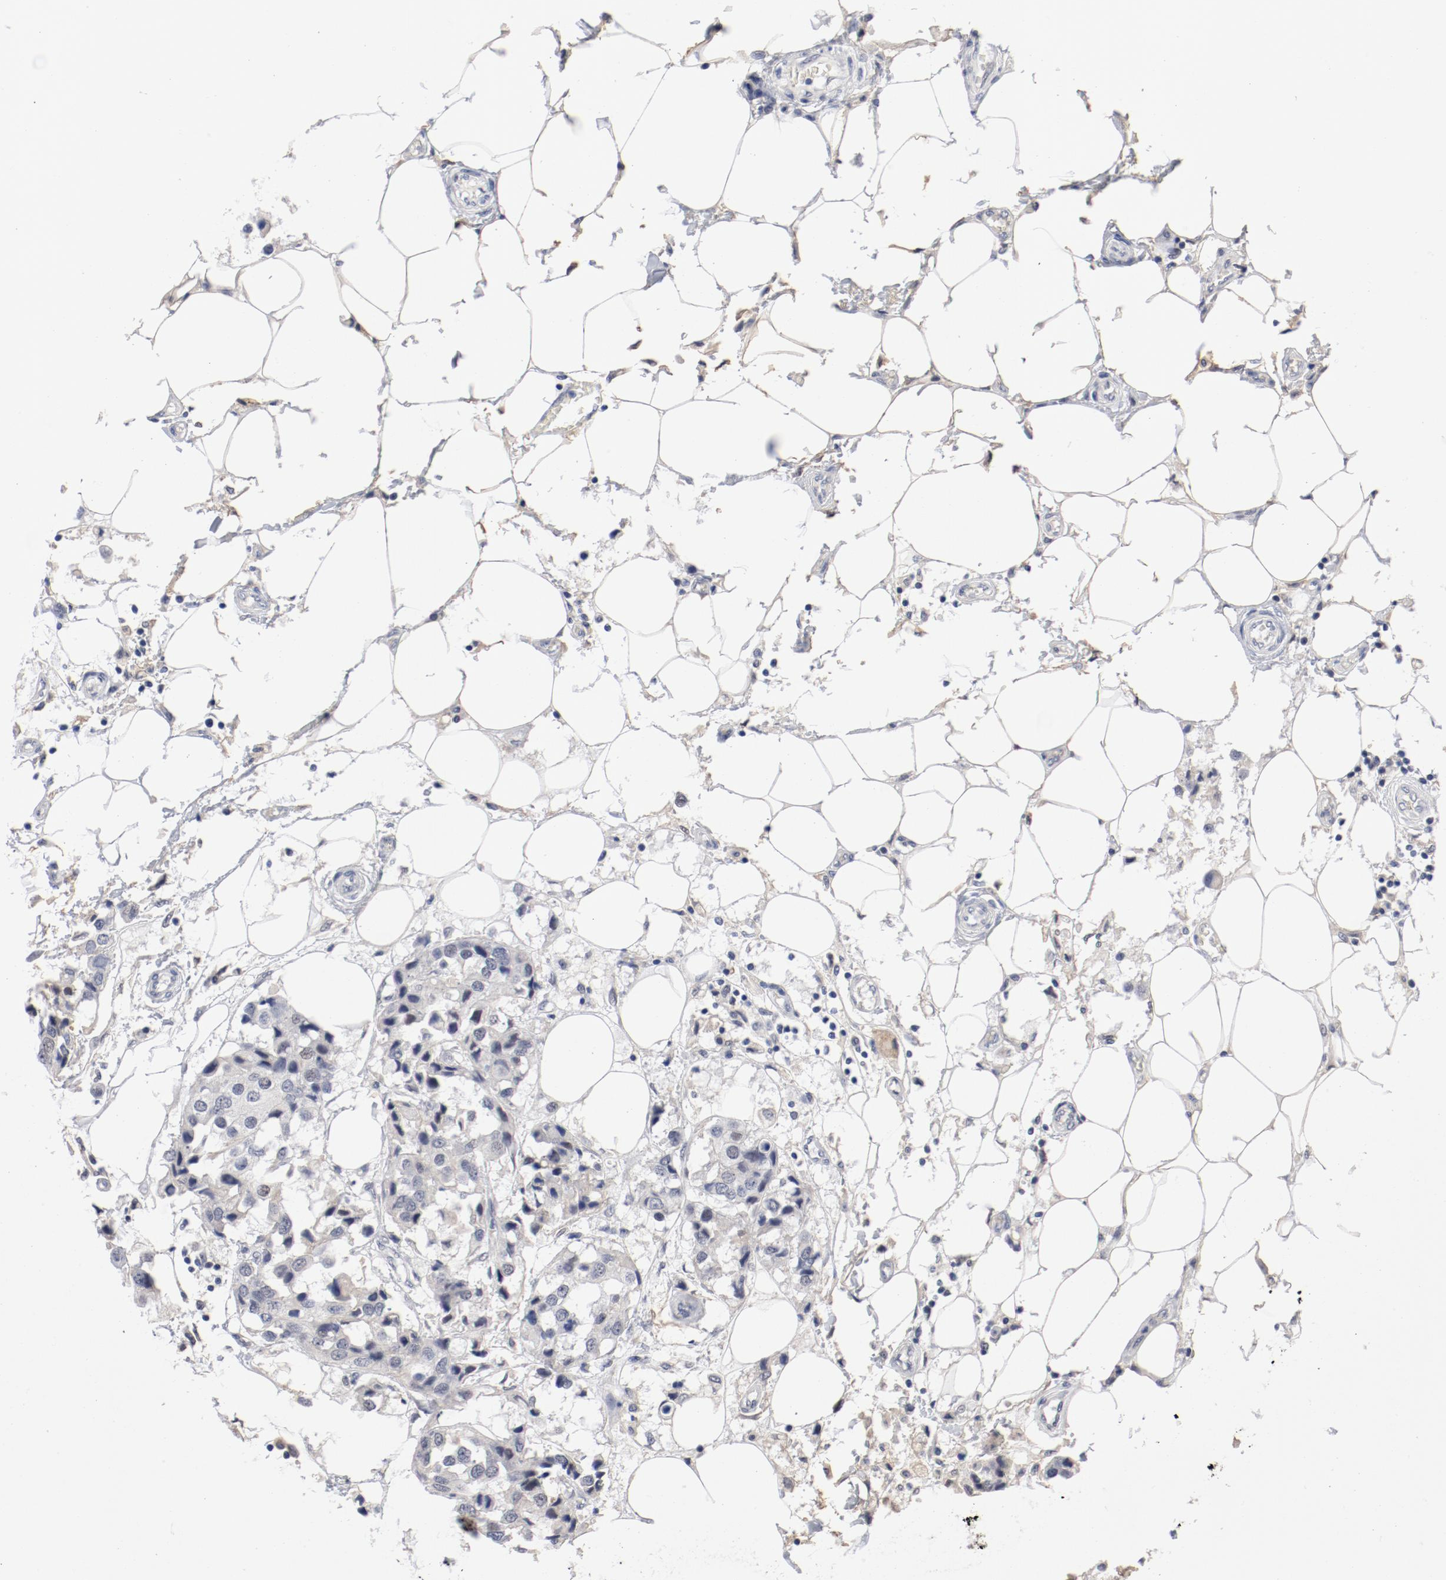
{"staining": {"intensity": "negative", "quantity": "none", "location": "none"}, "tissue": "breast cancer", "cell_type": "Tumor cells", "image_type": "cancer", "snomed": [{"axis": "morphology", "description": "Duct carcinoma"}, {"axis": "topography", "description": "Breast"}], "caption": "Image shows no significant protein positivity in tumor cells of infiltrating ductal carcinoma (breast).", "gene": "ANKLE2", "patient": {"sex": "female", "age": 80}}